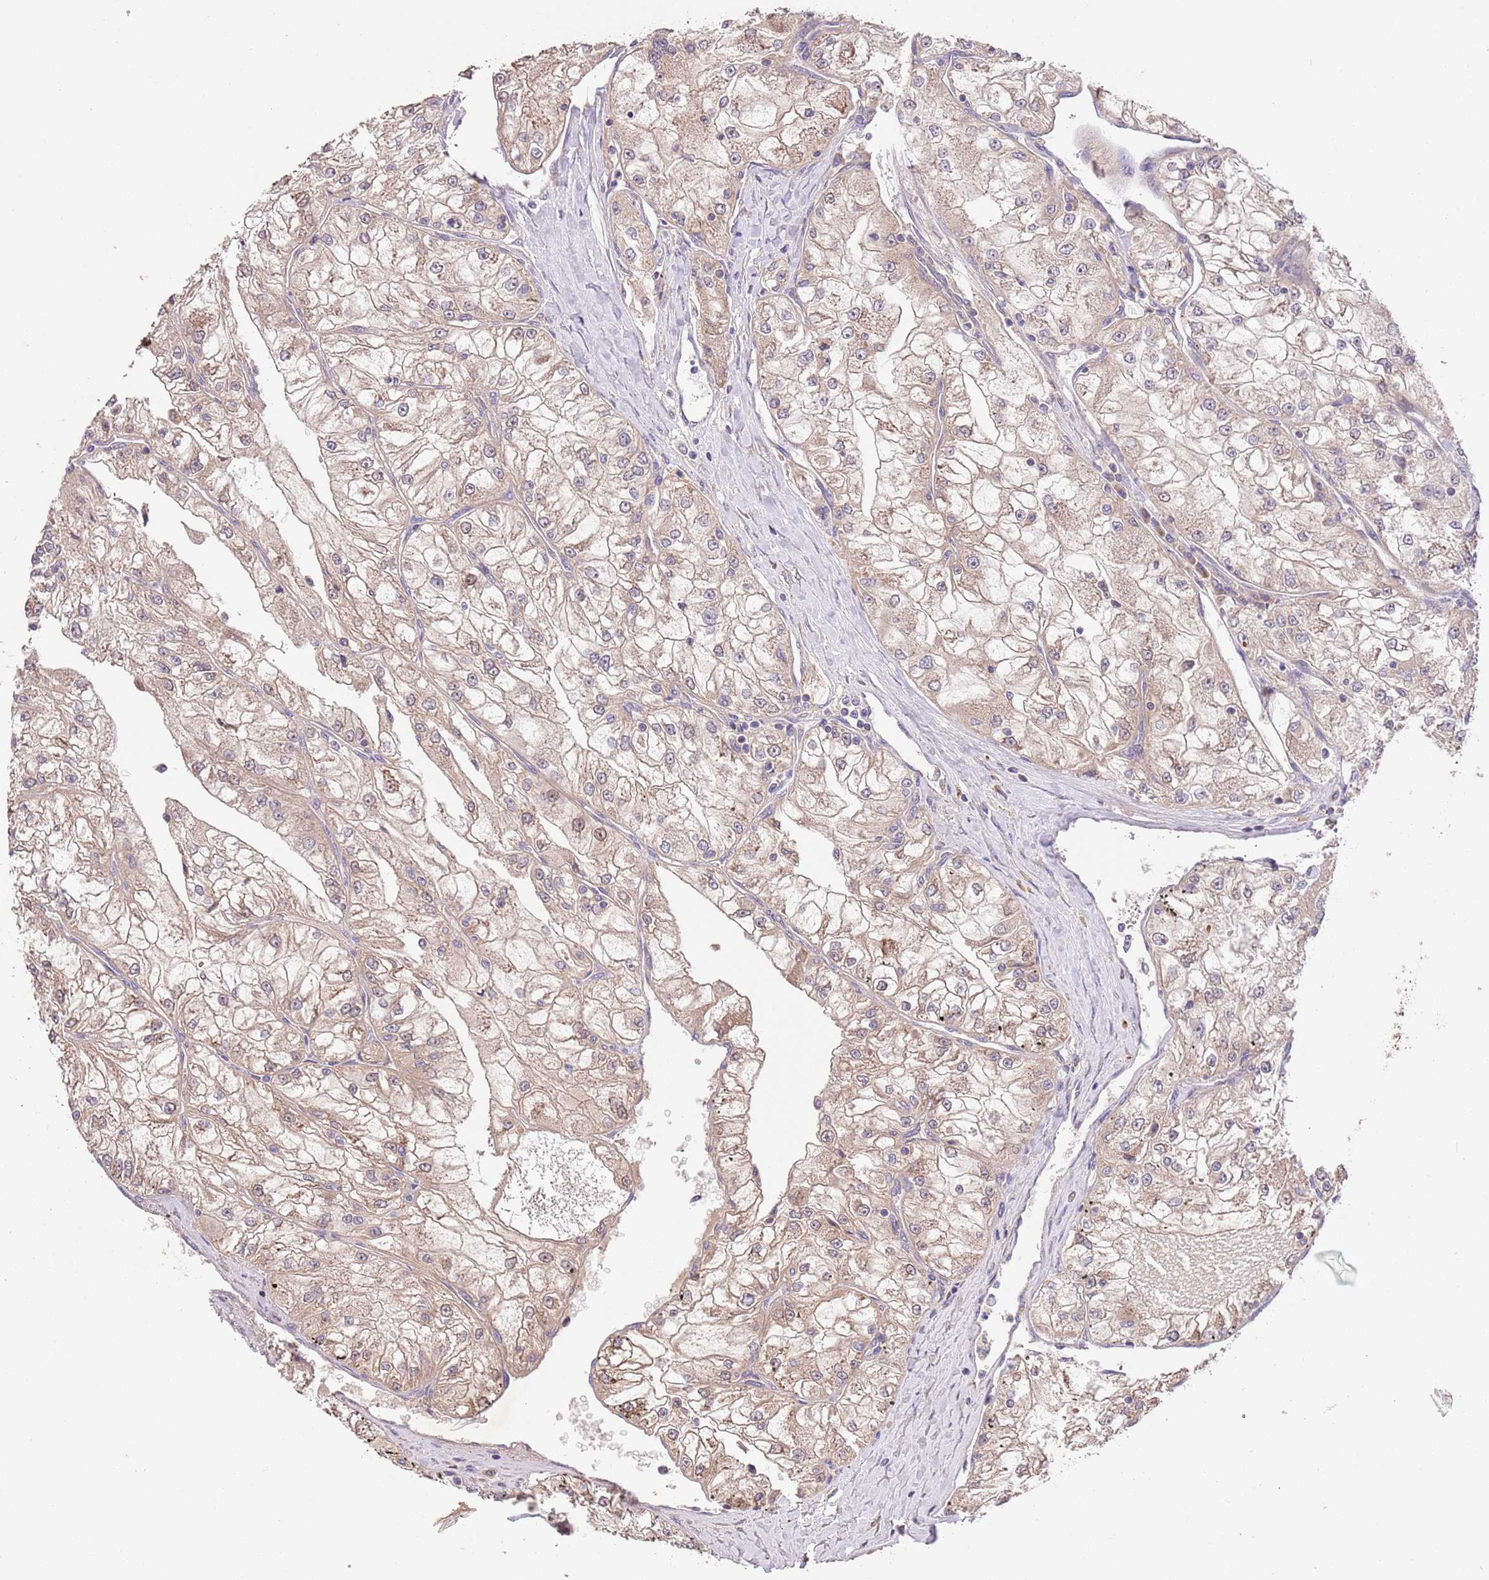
{"staining": {"intensity": "moderate", "quantity": ">75%", "location": "cytoplasmic/membranous"}, "tissue": "renal cancer", "cell_type": "Tumor cells", "image_type": "cancer", "snomed": [{"axis": "morphology", "description": "Adenocarcinoma, NOS"}, {"axis": "topography", "description": "Kidney"}], "caption": "A brown stain labels moderate cytoplasmic/membranous staining of a protein in renal adenocarcinoma tumor cells.", "gene": "FAM89B", "patient": {"sex": "female", "age": 72}}